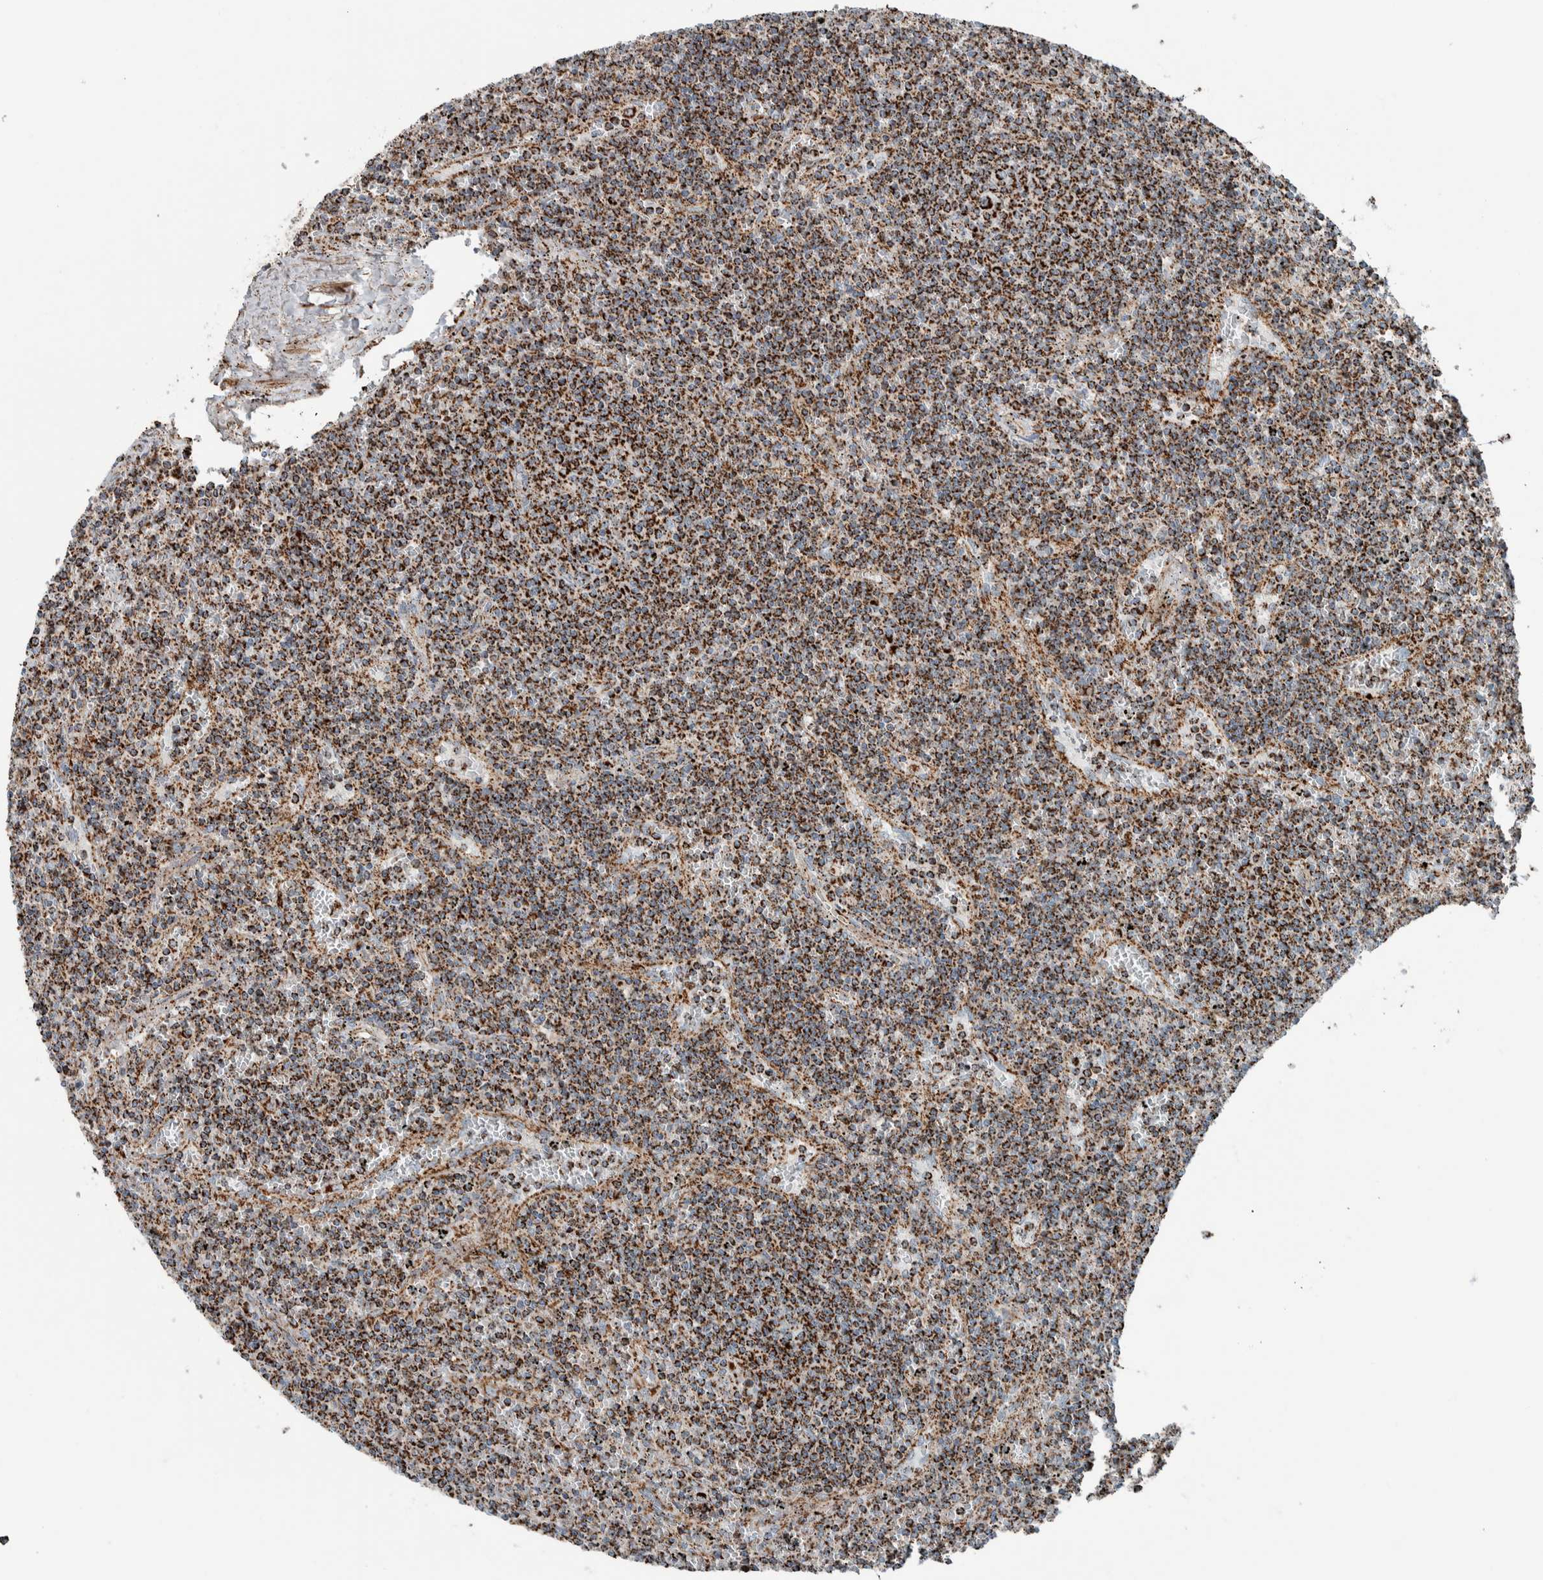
{"staining": {"intensity": "strong", "quantity": ">75%", "location": "cytoplasmic/membranous"}, "tissue": "lymphoma", "cell_type": "Tumor cells", "image_type": "cancer", "snomed": [{"axis": "morphology", "description": "Malignant lymphoma, non-Hodgkin's type, Low grade"}, {"axis": "topography", "description": "Spleen"}], "caption": "Immunohistochemical staining of human lymphoma shows high levels of strong cytoplasmic/membranous positivity in approximately >75% of tumor cells.", "gene": "CNTROB", "patient": {"sex": "female", "age": 50}}